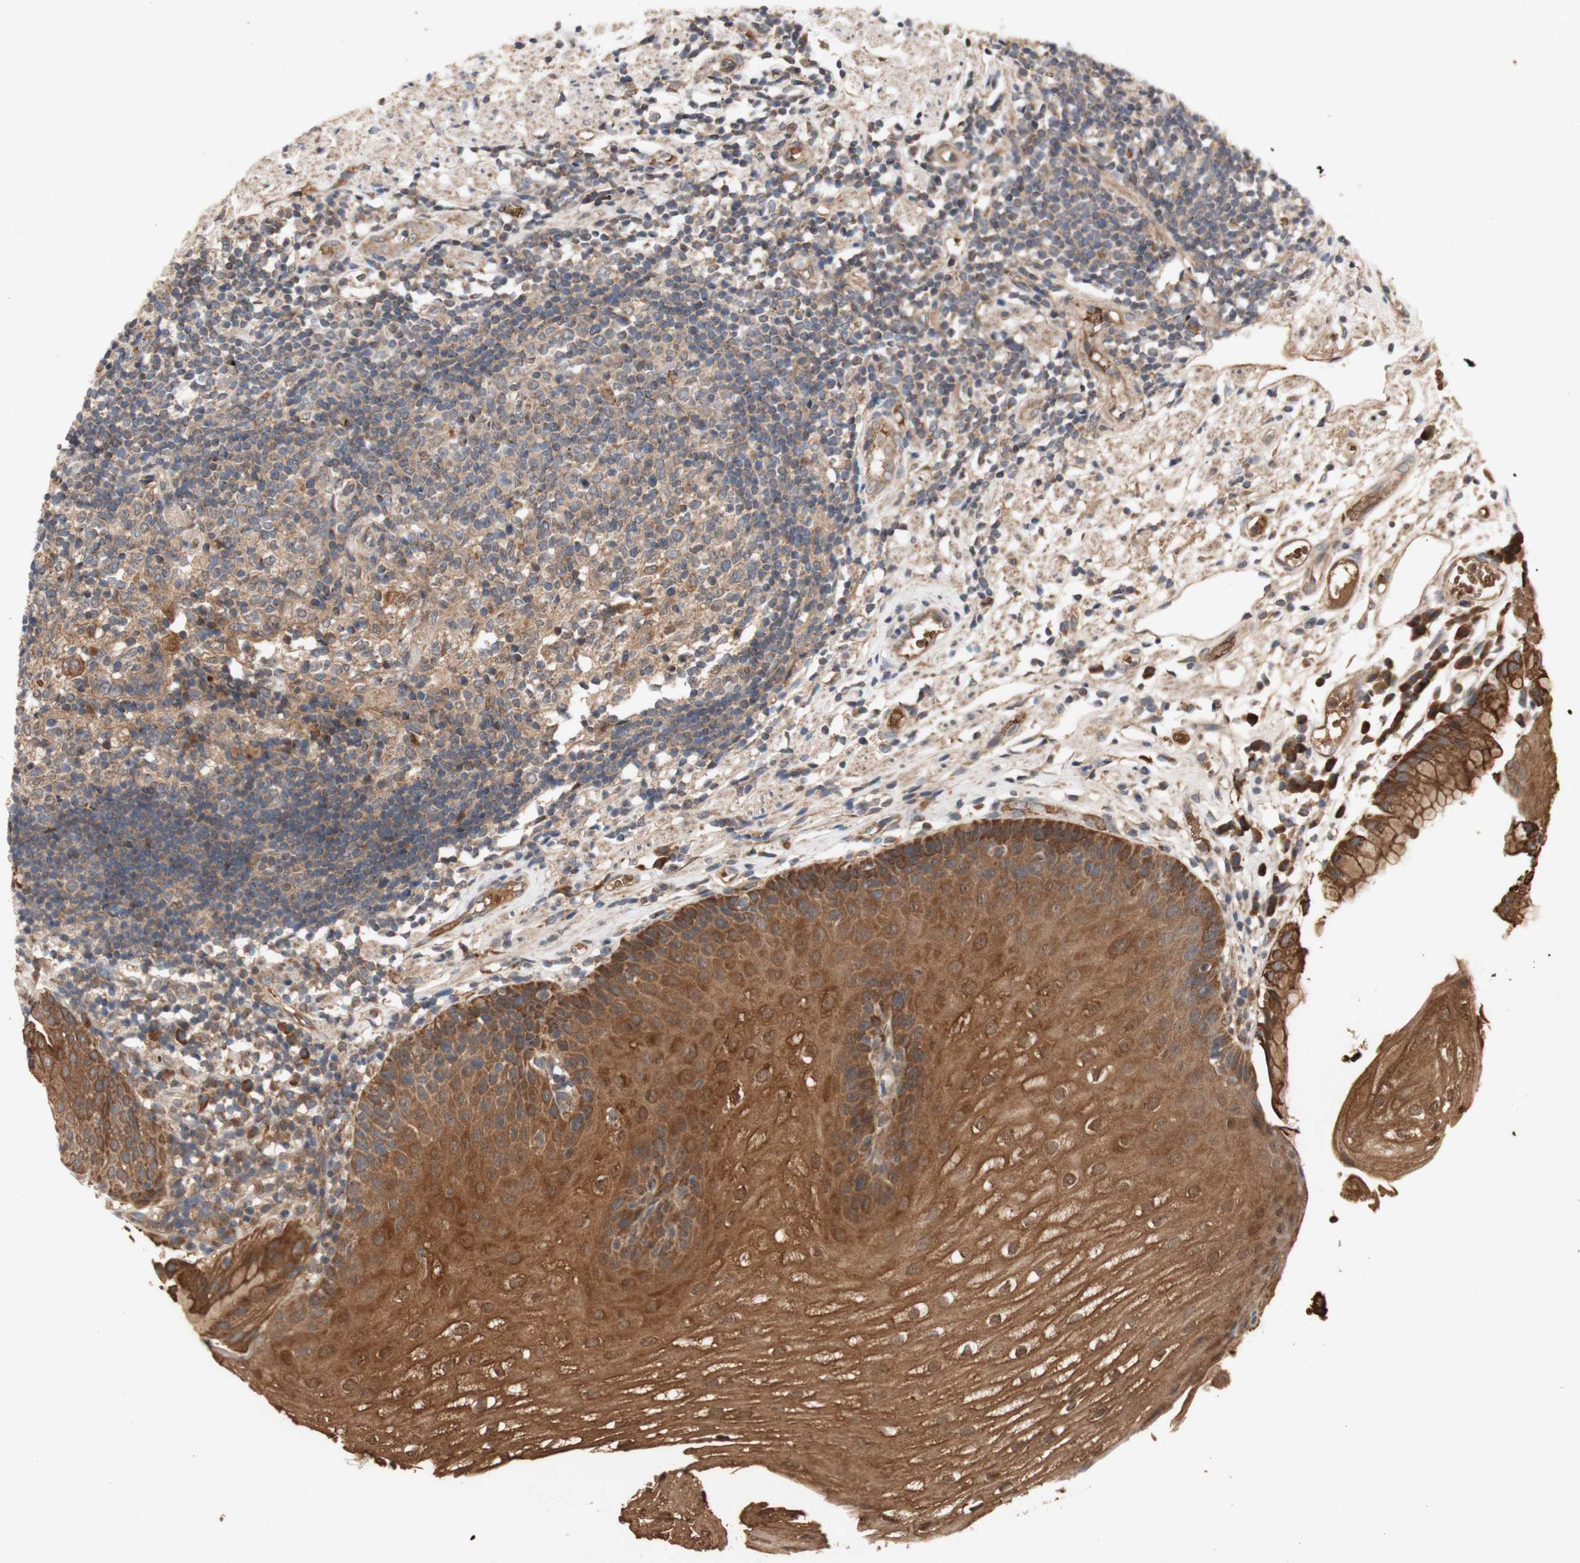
{"staining": {"intensity": "strong", "quantity": ">75%", "location": "cytoplasmic/membranous"}, "tissue": "stomach", "cell_type": "Glandular cells", "image_type": "normal", "snomed": [{"axis": "morphology", "description": "Normal tissue, NOS"}, {"axis": "topography", "description": "Stomach, upper"}], "caption": "This micrograph exhibits IHC staining of unremarkable stomach, with high strong cytoplasmic/membranous positivity in approximately >75% of glandular cells.", "gene": "PKN1", "patient": {"sex": "male", "age": 72}}